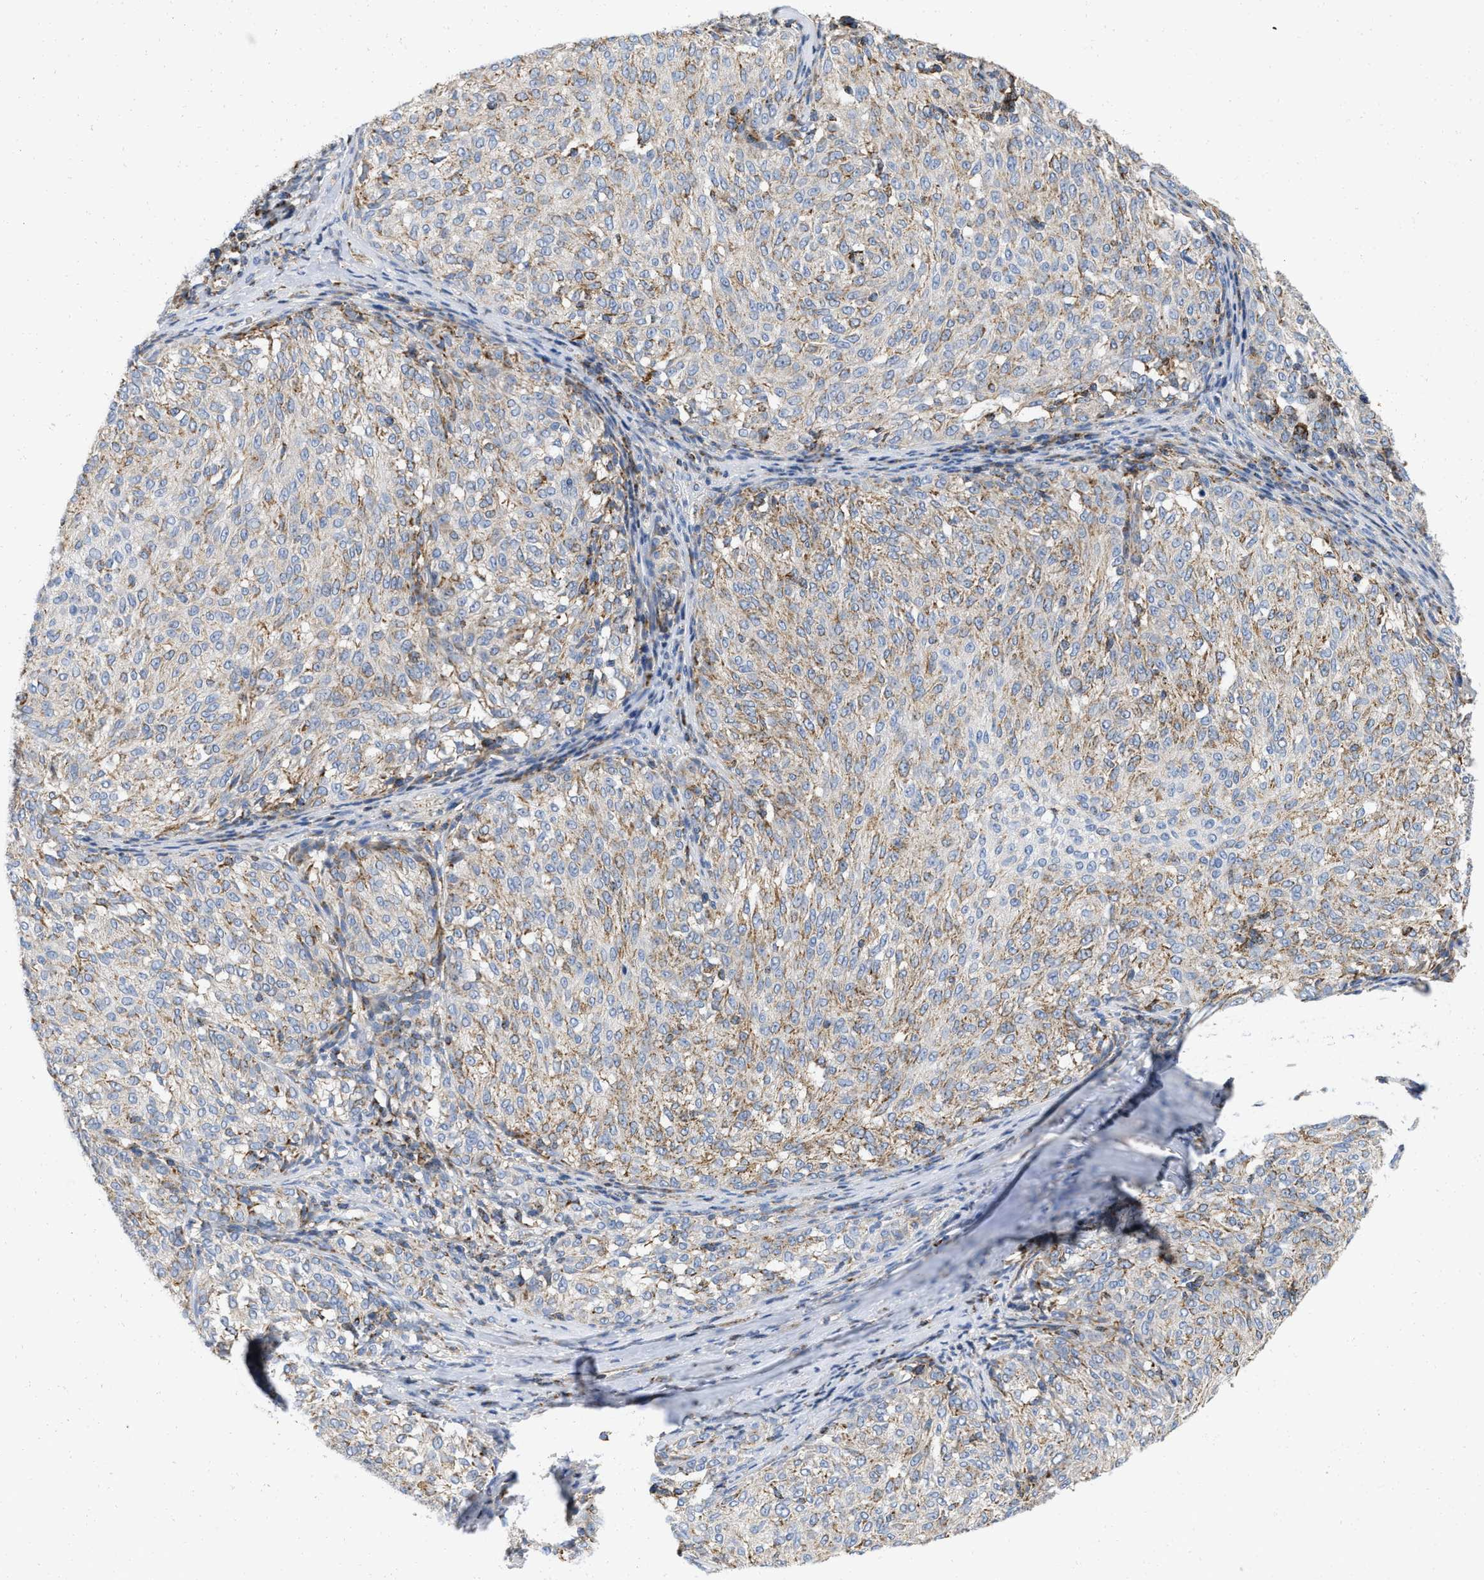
{"staining": {"intensity": "moderate", "quantity": ">75%", "location": "cytoplasmic/membranous"}, "tissue": "melanoma", "cell_type": "Tumor cells", "image_type": "cancer", "snomed": [{"axis": "morphology", "description": "Malignant melanoma, NOS"}, {"axis": "topography", "description": "Skin"}], "caption": "Immunohistochemical staining of melanoma displays medium levels of moderate cytoplasmic/membranous expression in approximately >75% of tumor cells. (DAB = brown stain, brightfield microscopy at high magnification).", "gene": "GRB10", "patient": {"sex": "female", "age": 72}}